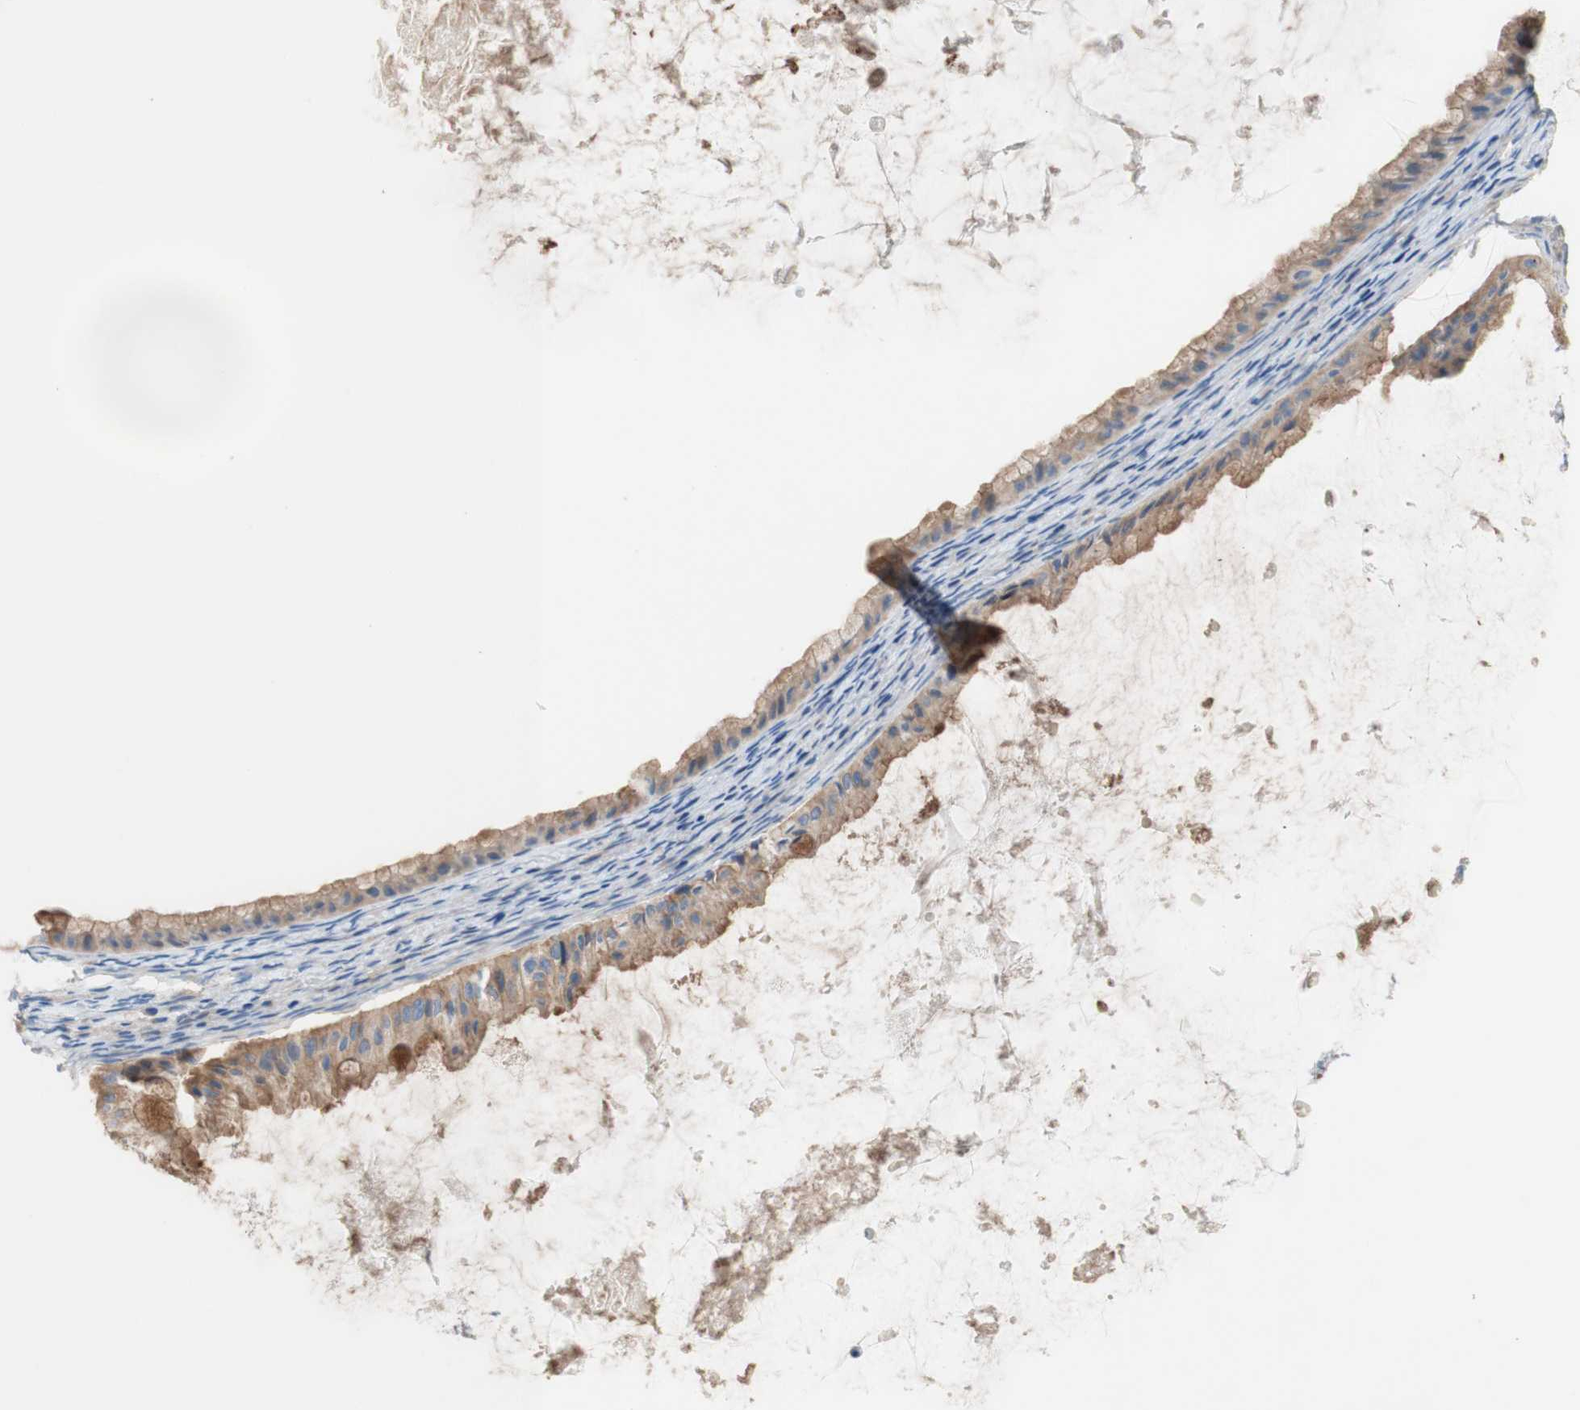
{"staining": {"intensity": "moderate", "quantity": ">75%", "location": "cytoplasmic/membranous"}, "tissue": "ovarian cancer", "cell_type": "Tumor cells", "image_type": "cancer", "snomed": [{"axis": "morphology", "description": "Cystadenocarcinoma, mucinous, NOS"}, {"axis": "topography", "description": "Ovary"}], "caption": "A medium amount of moderate cytoplasmic/membranous positivity is identified in approximately >75% of tumor cells in ovarian cancer tissue.", "gene": "F3", "patient": {"sex": "female", "age": 61}}